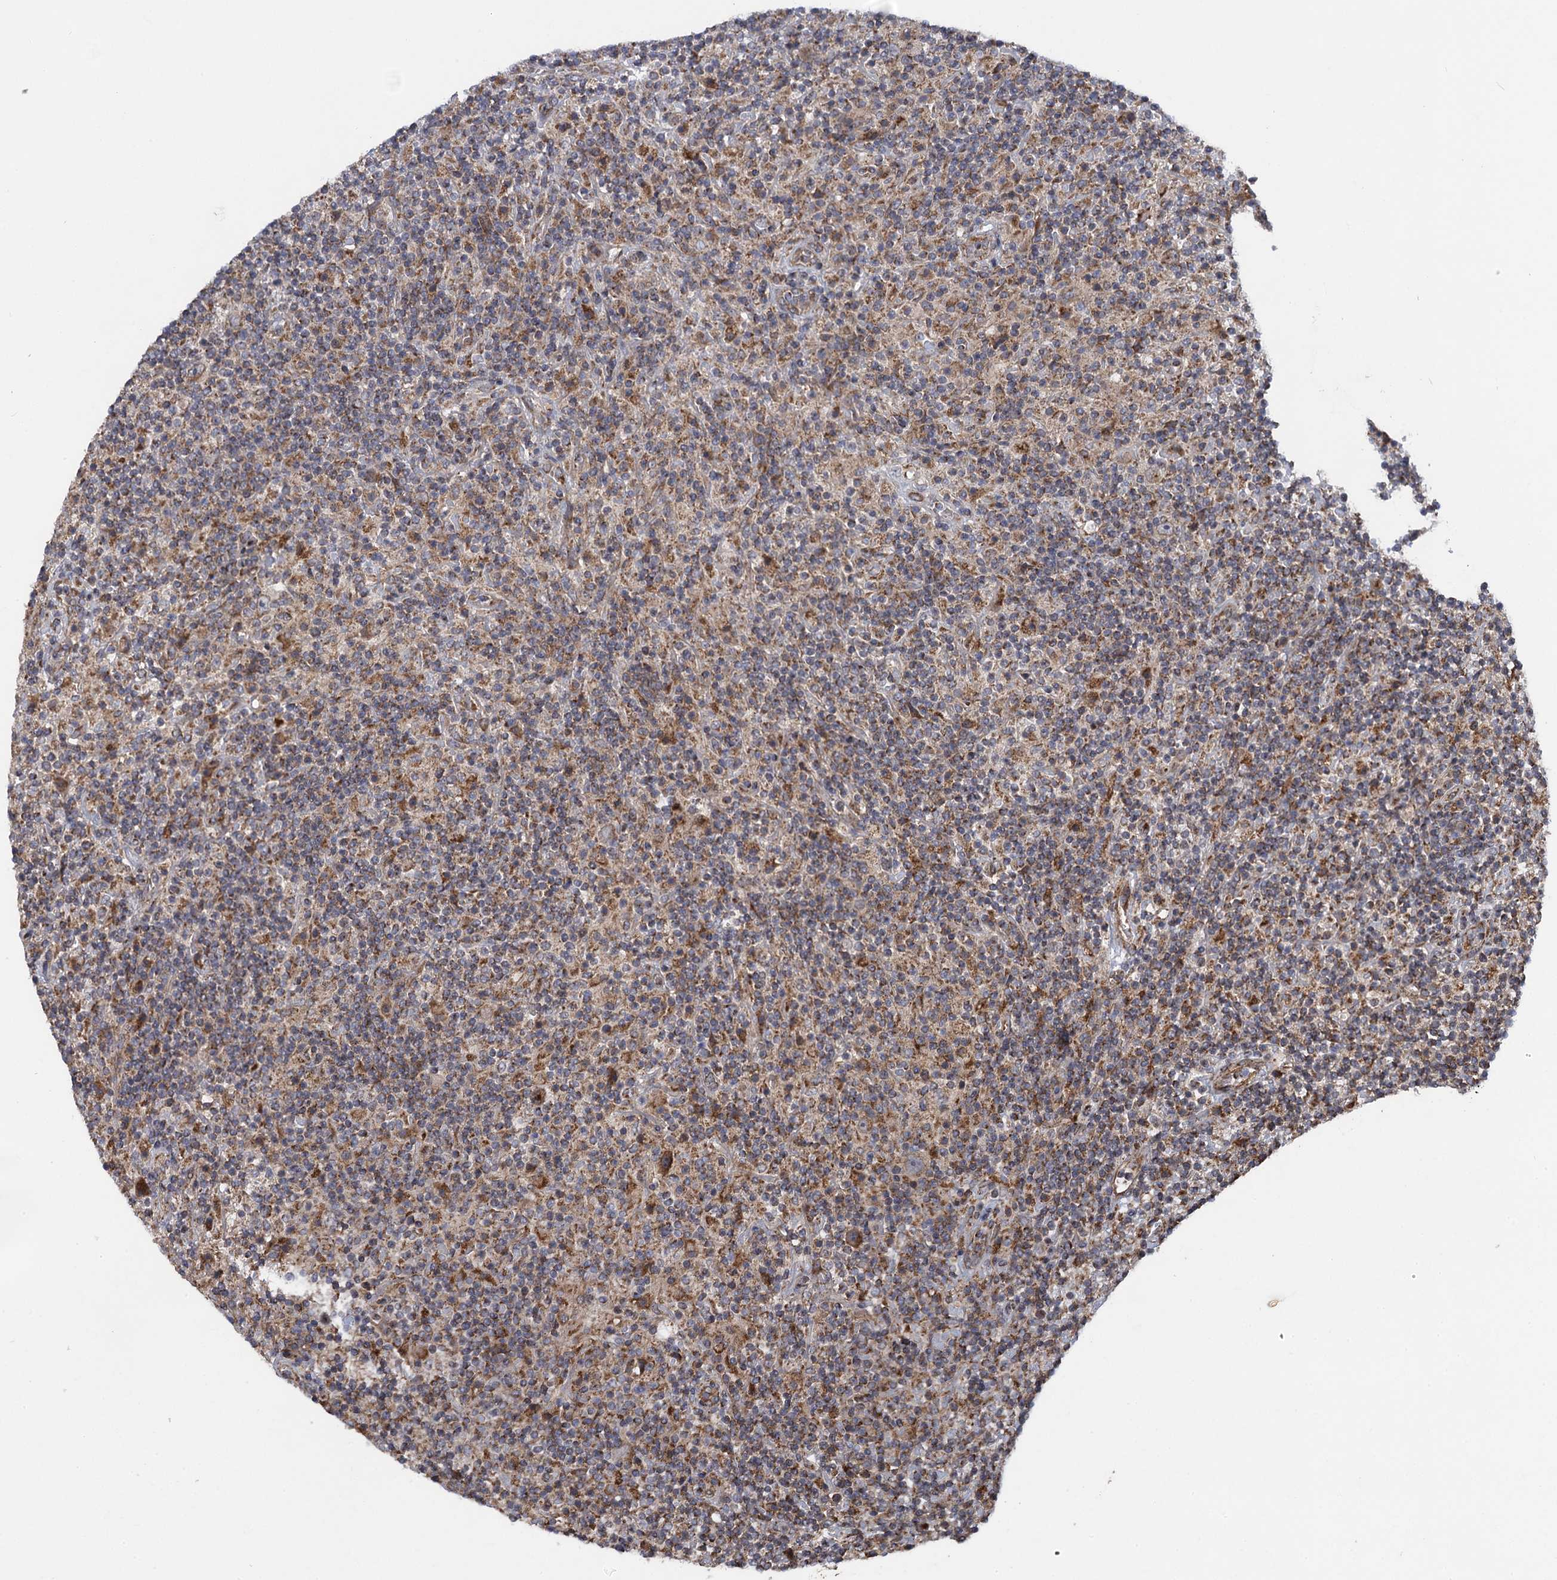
{"staining": {"intensity": "moderate", "quantity": ">75%", "location": "cytoplasmic/membranous"}, "tissue": "lymphoma", "cell_type": "Tumor cells", "image_type": "cancer", "snomed": [{"axis": "morphology", "description": "Hodgkin's disease, NOS"}, {"axis": "topography", "description": "Lymph node"}], "caption": "A brown stain highlights moderate cytoplasmic/membranous positivity of a protein in lymphoma tumor cells.", "gene": "HAUS1", "patient": {"sex": "male", "age": 70}}